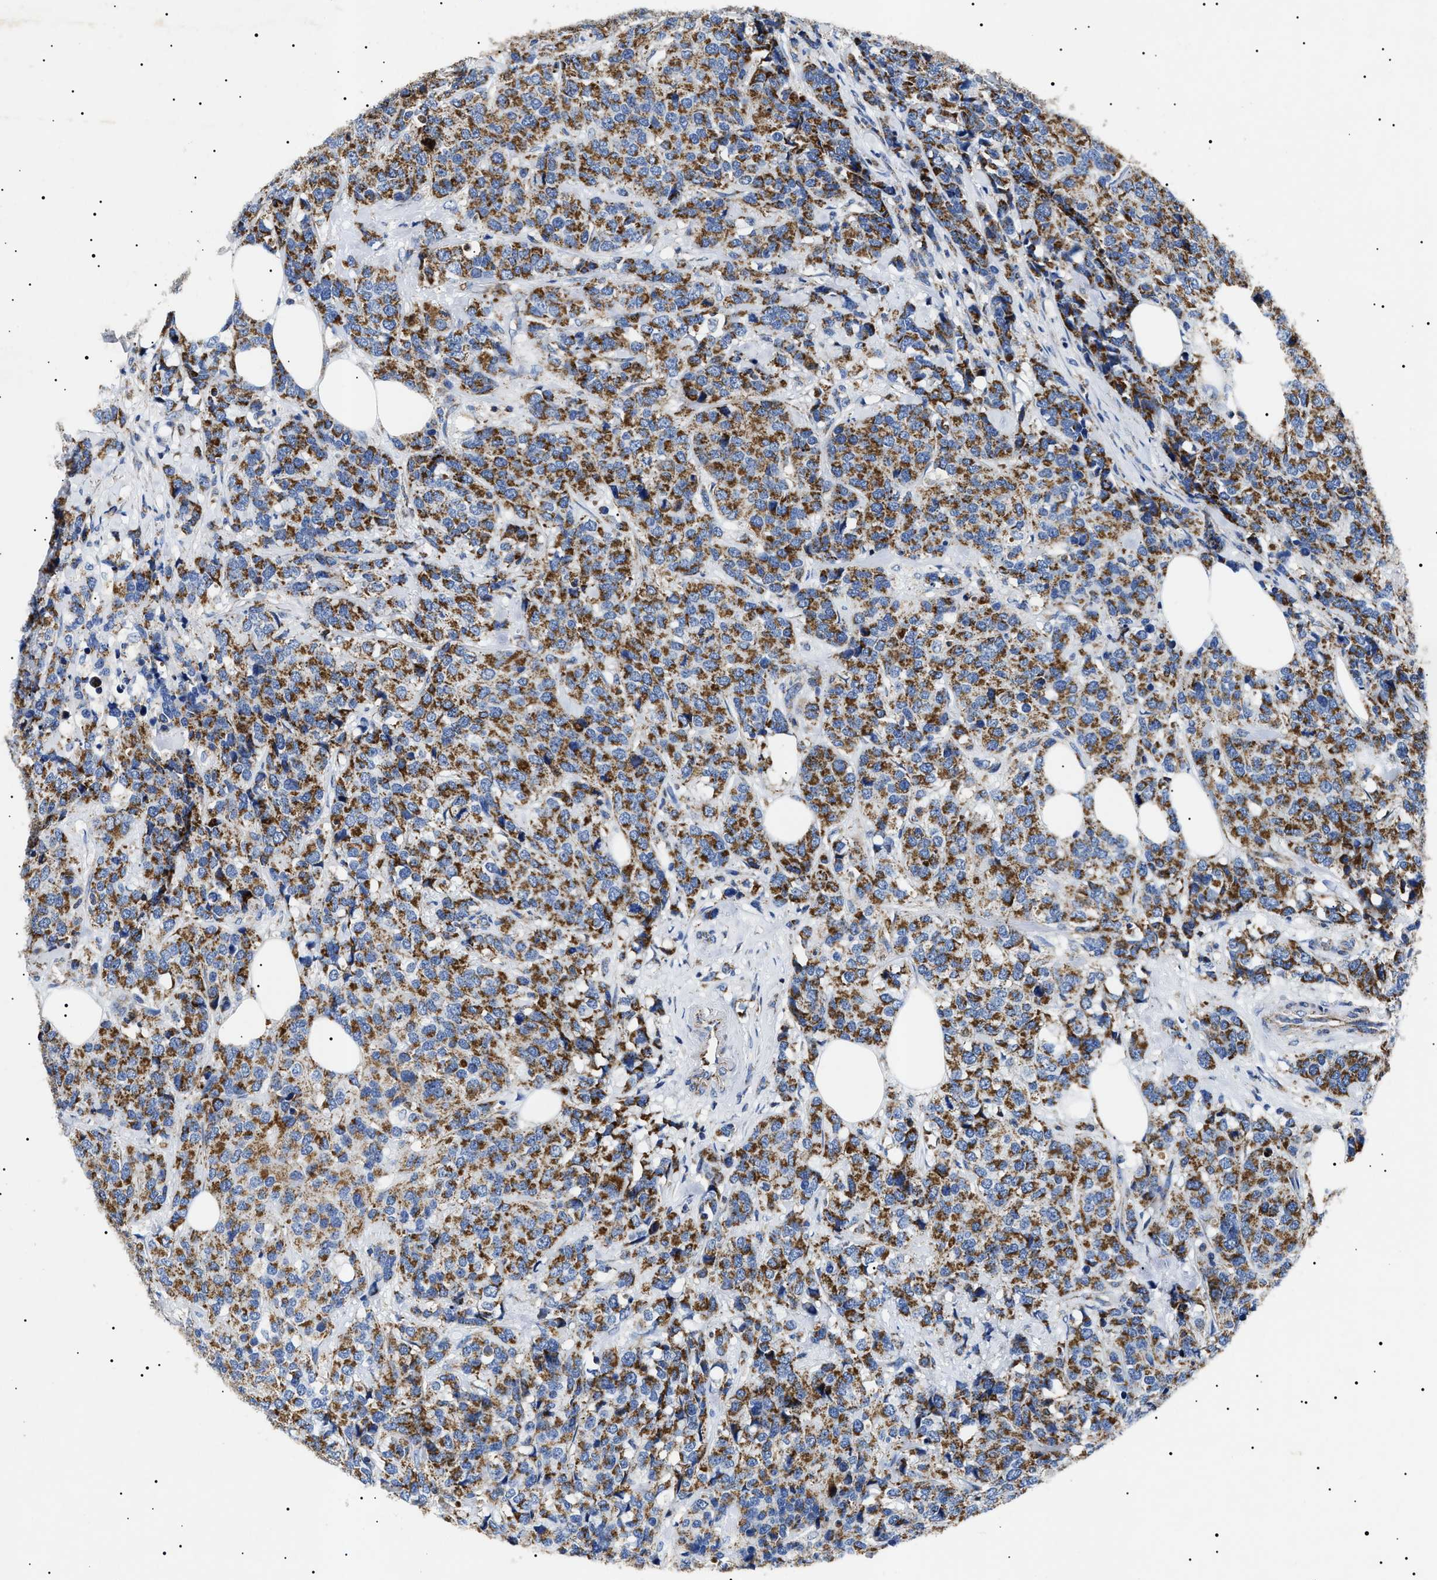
{"staining": {"intensity": "strong", "quantity": ">75%", "location": "cytoplasmic/membranous"}, "tissue": "breast cancer", "cell_type": "Tumor cells", "image_type": "cancer", "snomed": [{"axis": "morphology", "description": "Lobular carcinoma"}, {"axis": "topography", "description": "Breast"}], "caption": "Brown immunohistochemical staining in breast lobular carcinoma shows strong cytoplasmic/membranous positivity in approximately >75% of tumor cells.", "gene": "CHRDL2", "patient": {"sex": "female", "age": 59}}